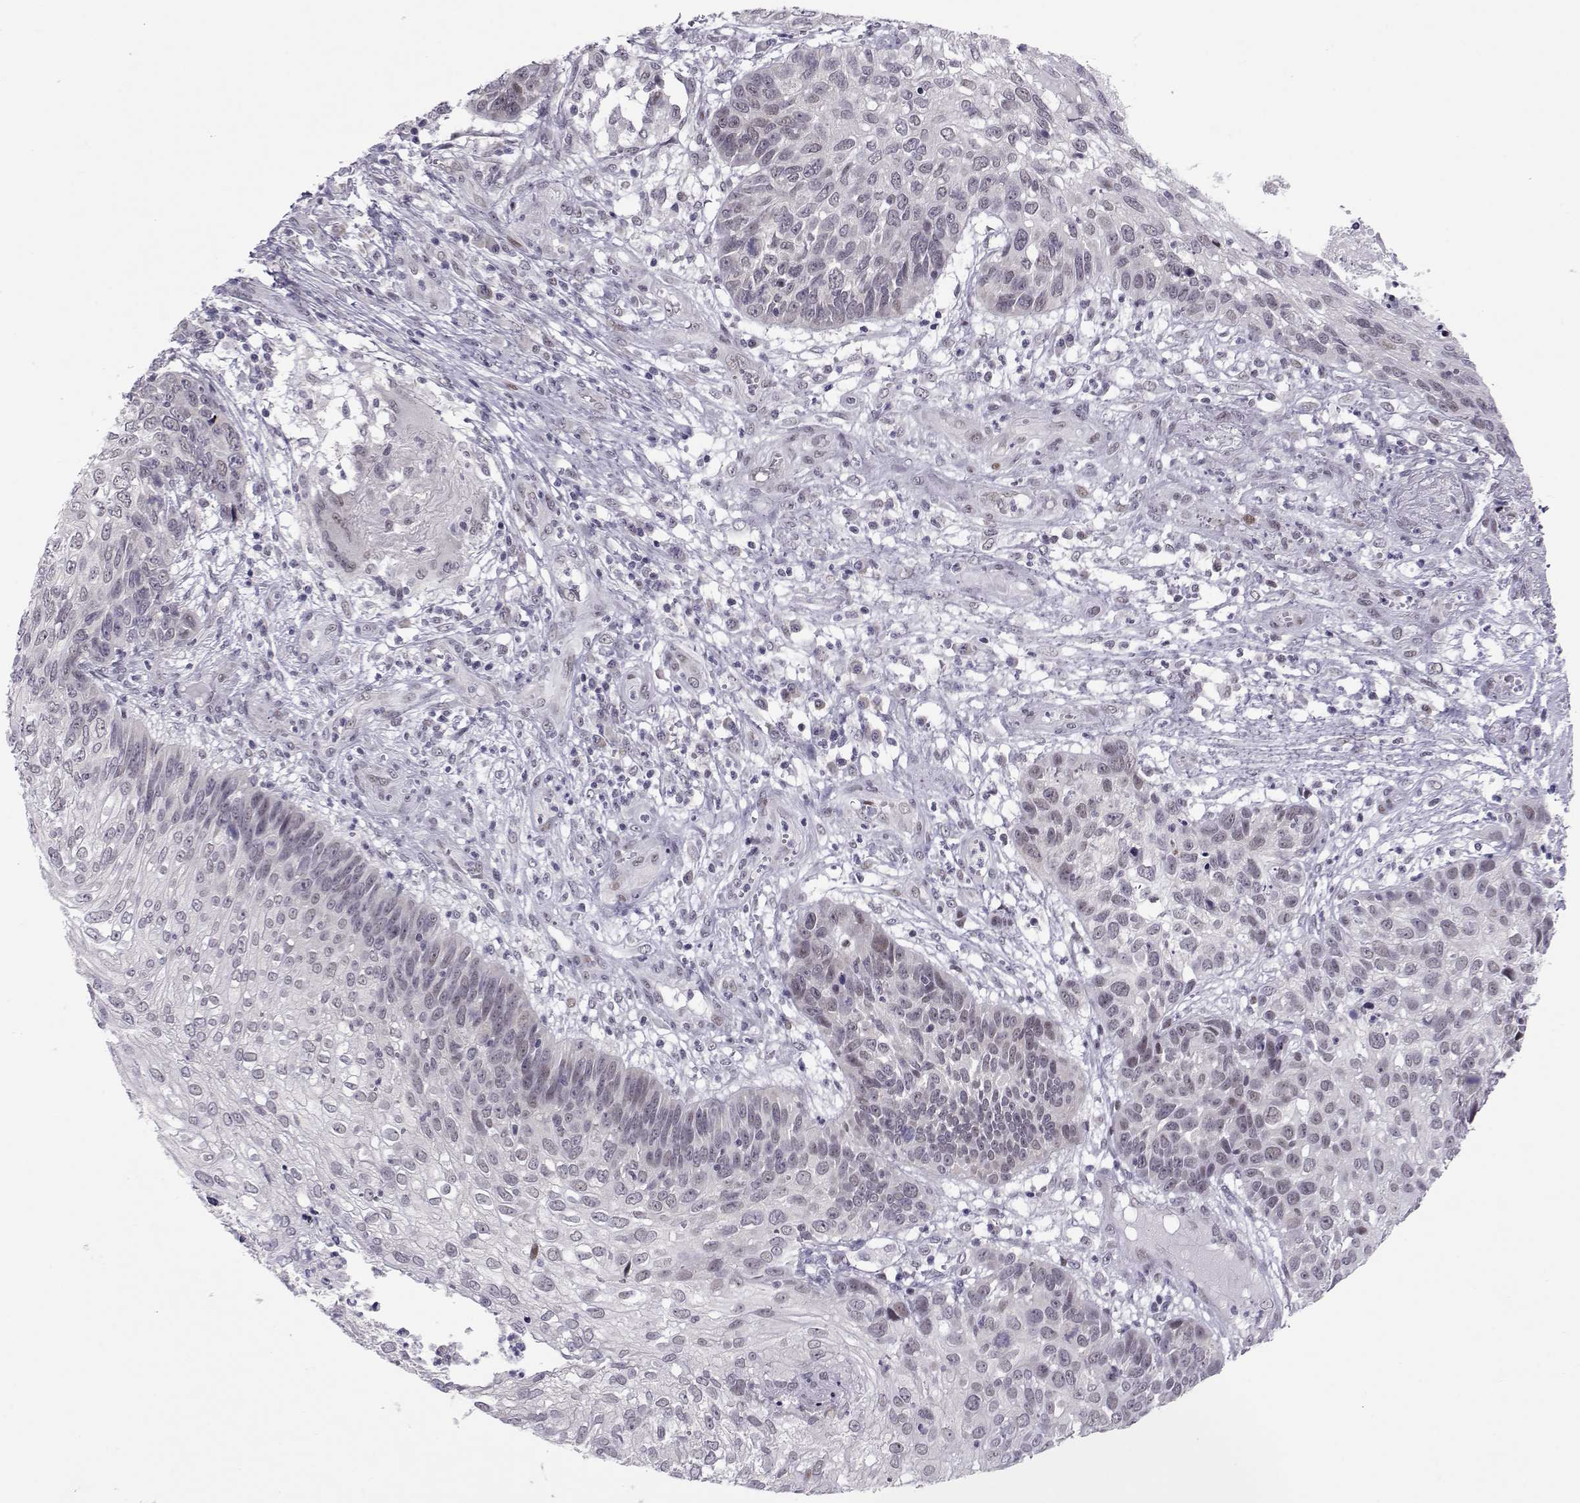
{"staining": {"intensity": "negative", "quantity": "none", "location": "none"}, "tissue": "skin cancer", "cell_type": "Tumor cells", "image_type": "cancer", "snomed": [{"axis": "morphology", "description": "Squamous cell carcinoma, NOS"}, {"axis": "topography", "description": "Skin"}], "caption": "The micrograph reveals no significant positivity in tumor cells of skin squamous cell carcinoma.", "gene": "SIX6", "patient": {"sex": "male", "age": 92}}